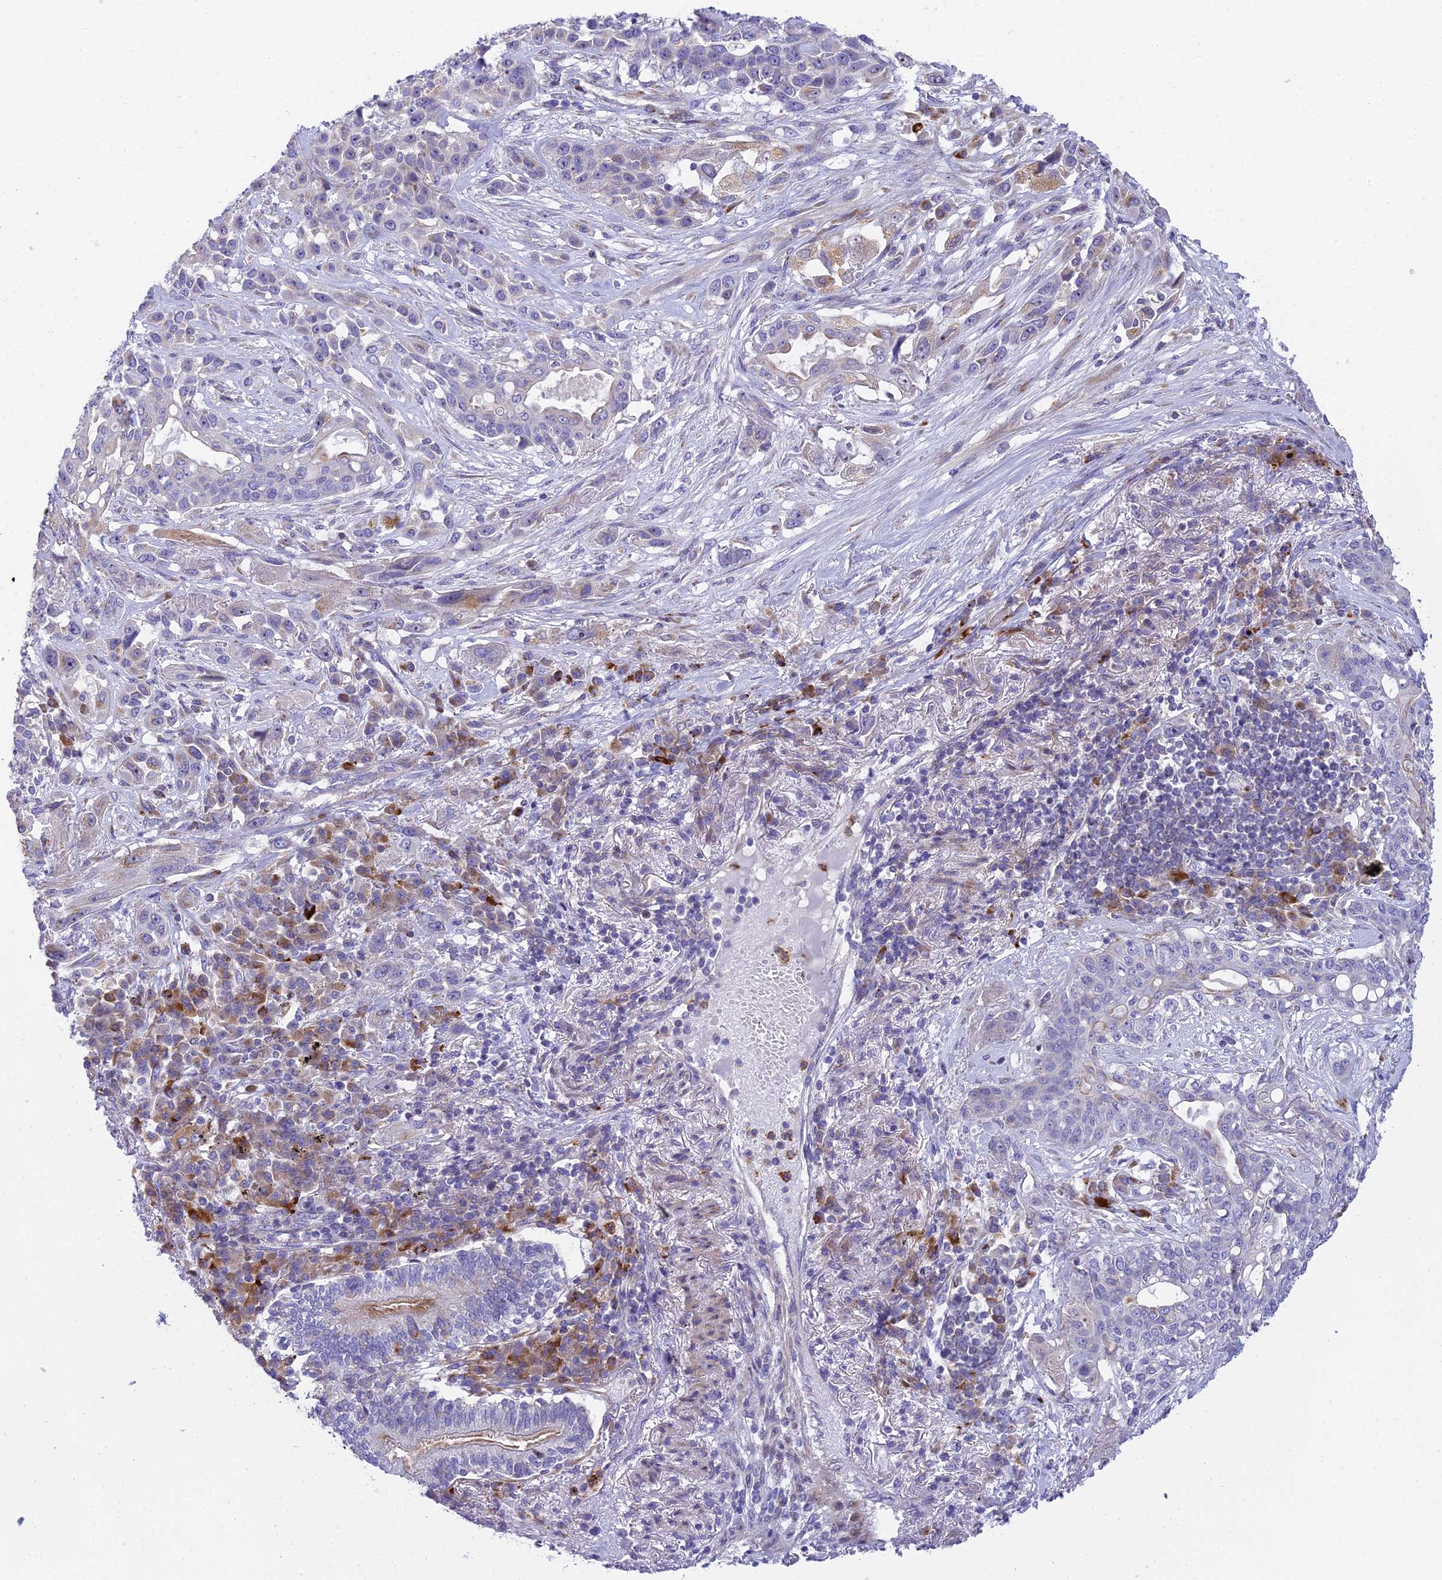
{"staining": {"intensity": "negative", "quantity": "none", "location": "none"}, "tissue": "lung cancer", "cell_type": "Tumor cells", "image_type": "cancer", "snomed": [{"axis": "morphology", "description": "Squamous cell carcinoma, NOS"}, {"axis": "topography", "description": "Lung"}], "caption": "The photomicrograph displays no significant expression in tumor cells of lung cancer (squamous cell carcinoma).", "gene": "CLCN7", "patient": {"sex": "female", "age": 70}}